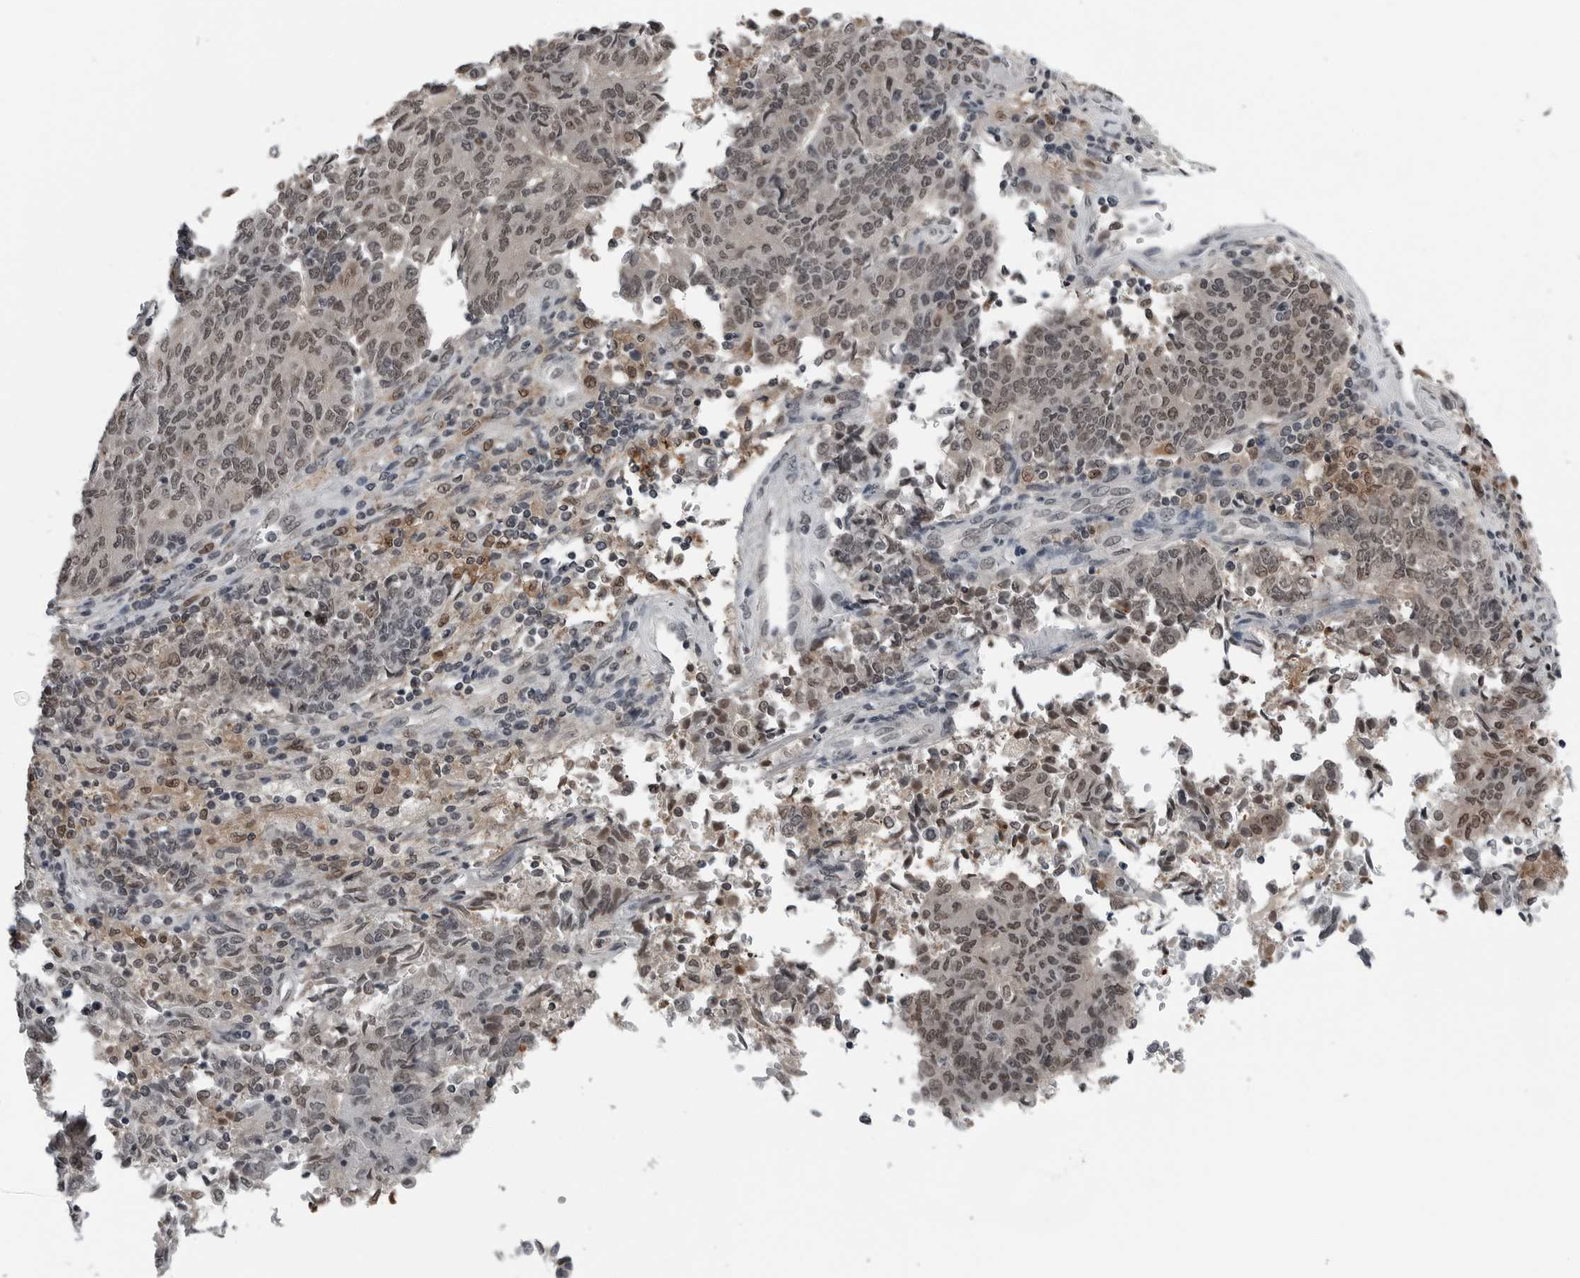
{"staining": {"intensity": "moderate", "quantity": "25%-75%", "location": "nuclear"}, "tissue": "endometrial cancer", "cell_type": "Tumor cells", "image_type": "cancer", "snomed": [{"axis": "morphology", "description": "Adenocarcinoma, NOS"}, {"axis": "topography", "description": "Endometrium"}], "caption": "Immunohistochemistry (DAB) staining of endometrial adenocarcinoma displays moderate nuclear protein staining in about 25%-75% of tumor cells.", "gene": "AKR1A1", "patient": {"sex": "female", "age": 80}}